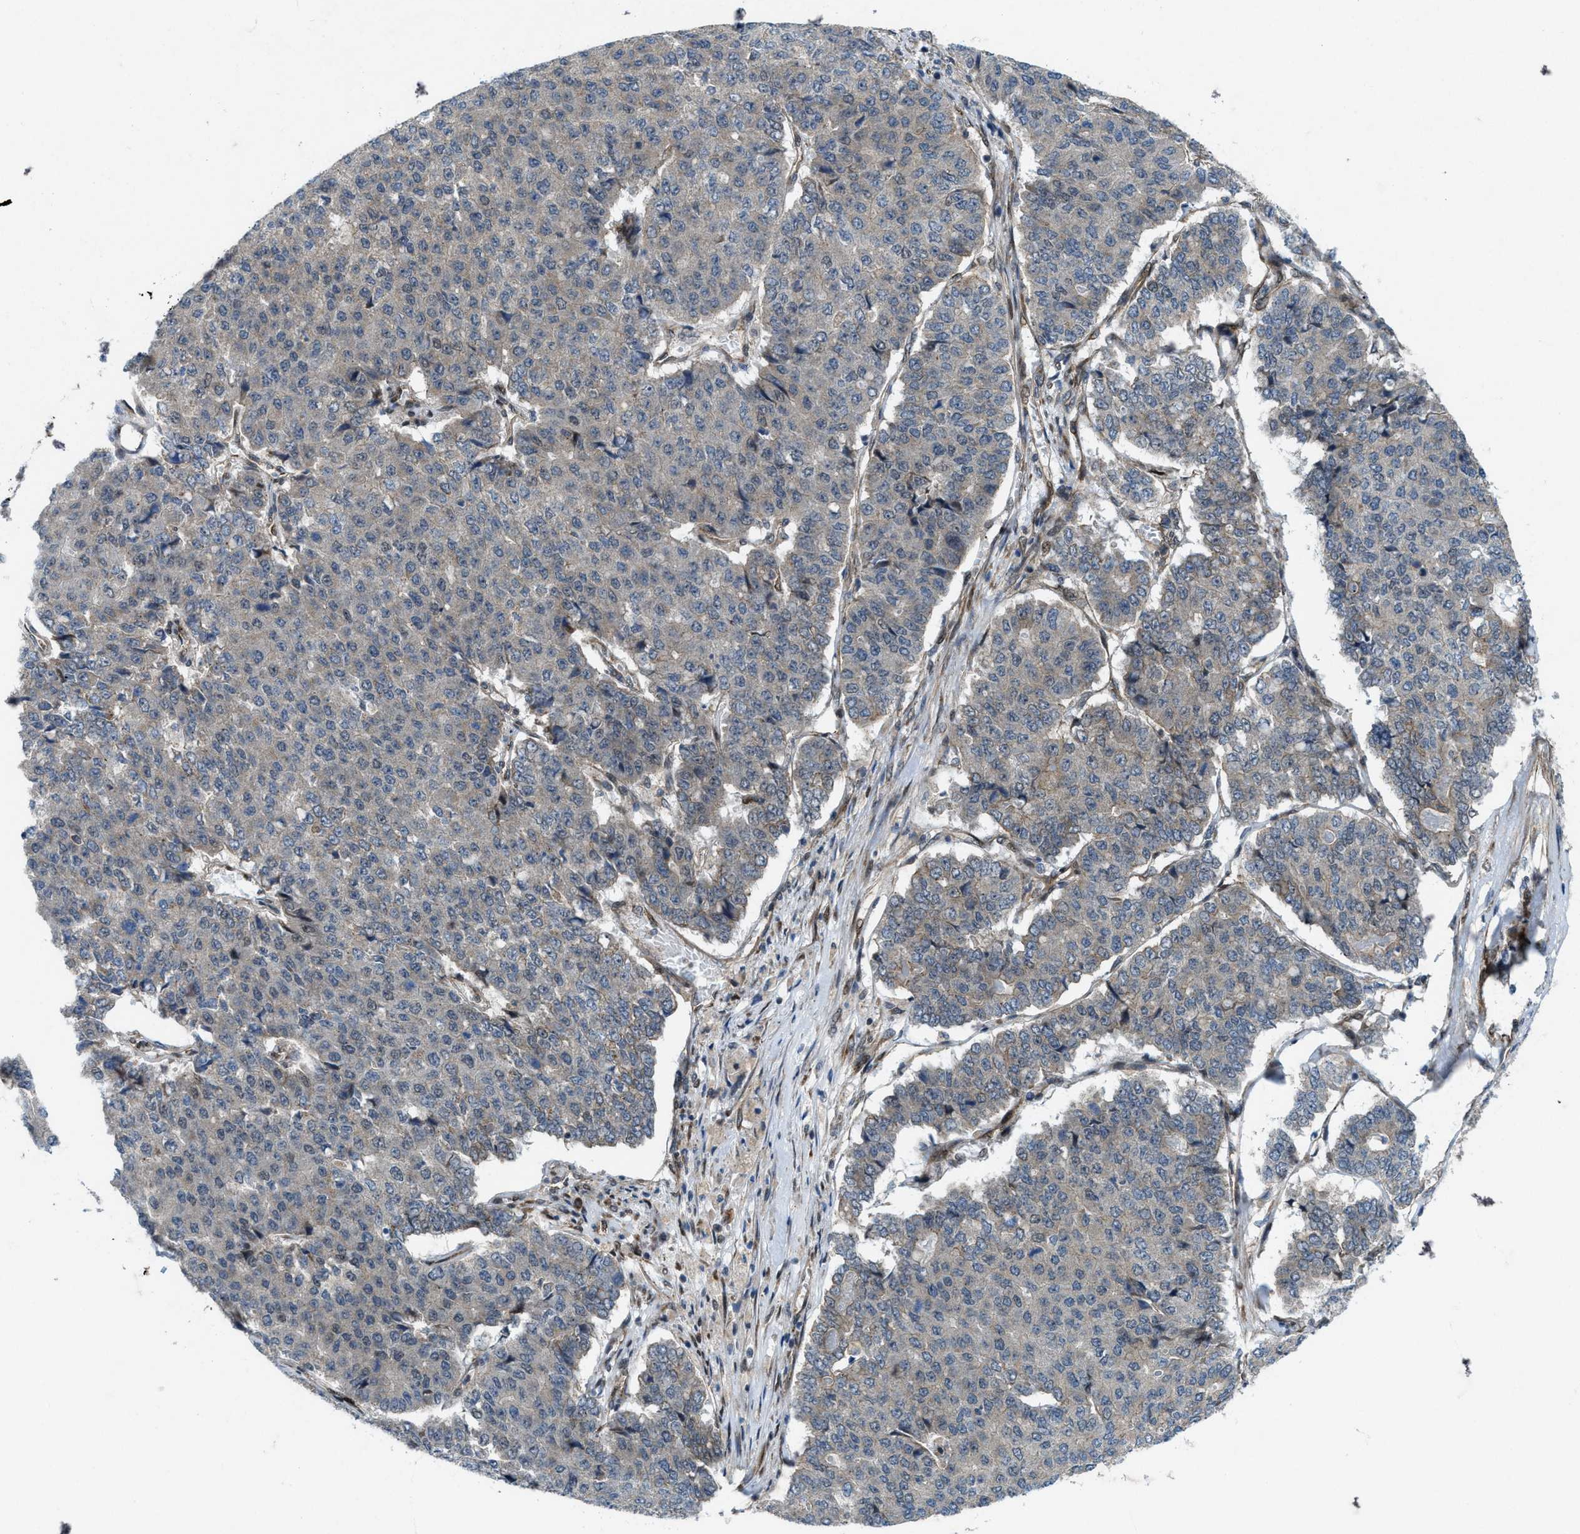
{"staining": {"intensity": "negative", "quantity": "none", "location": "none"}, "tissue": "pancreatic cancer", "cell_type": "Tumor cells", "image_type": "cancer", "snomed": [{"axis": "morphology", "description": "Adenocarcinoma, NOS"}, {"axis": "topography", "description": "Pancreas"}], "caption": "Histopathology image shows no protein expression in tumor cells of adenocarcinoma (pancreatic) tissue.", "gene": "URGCP", "patient": {"sex": "male", "age": 50}}